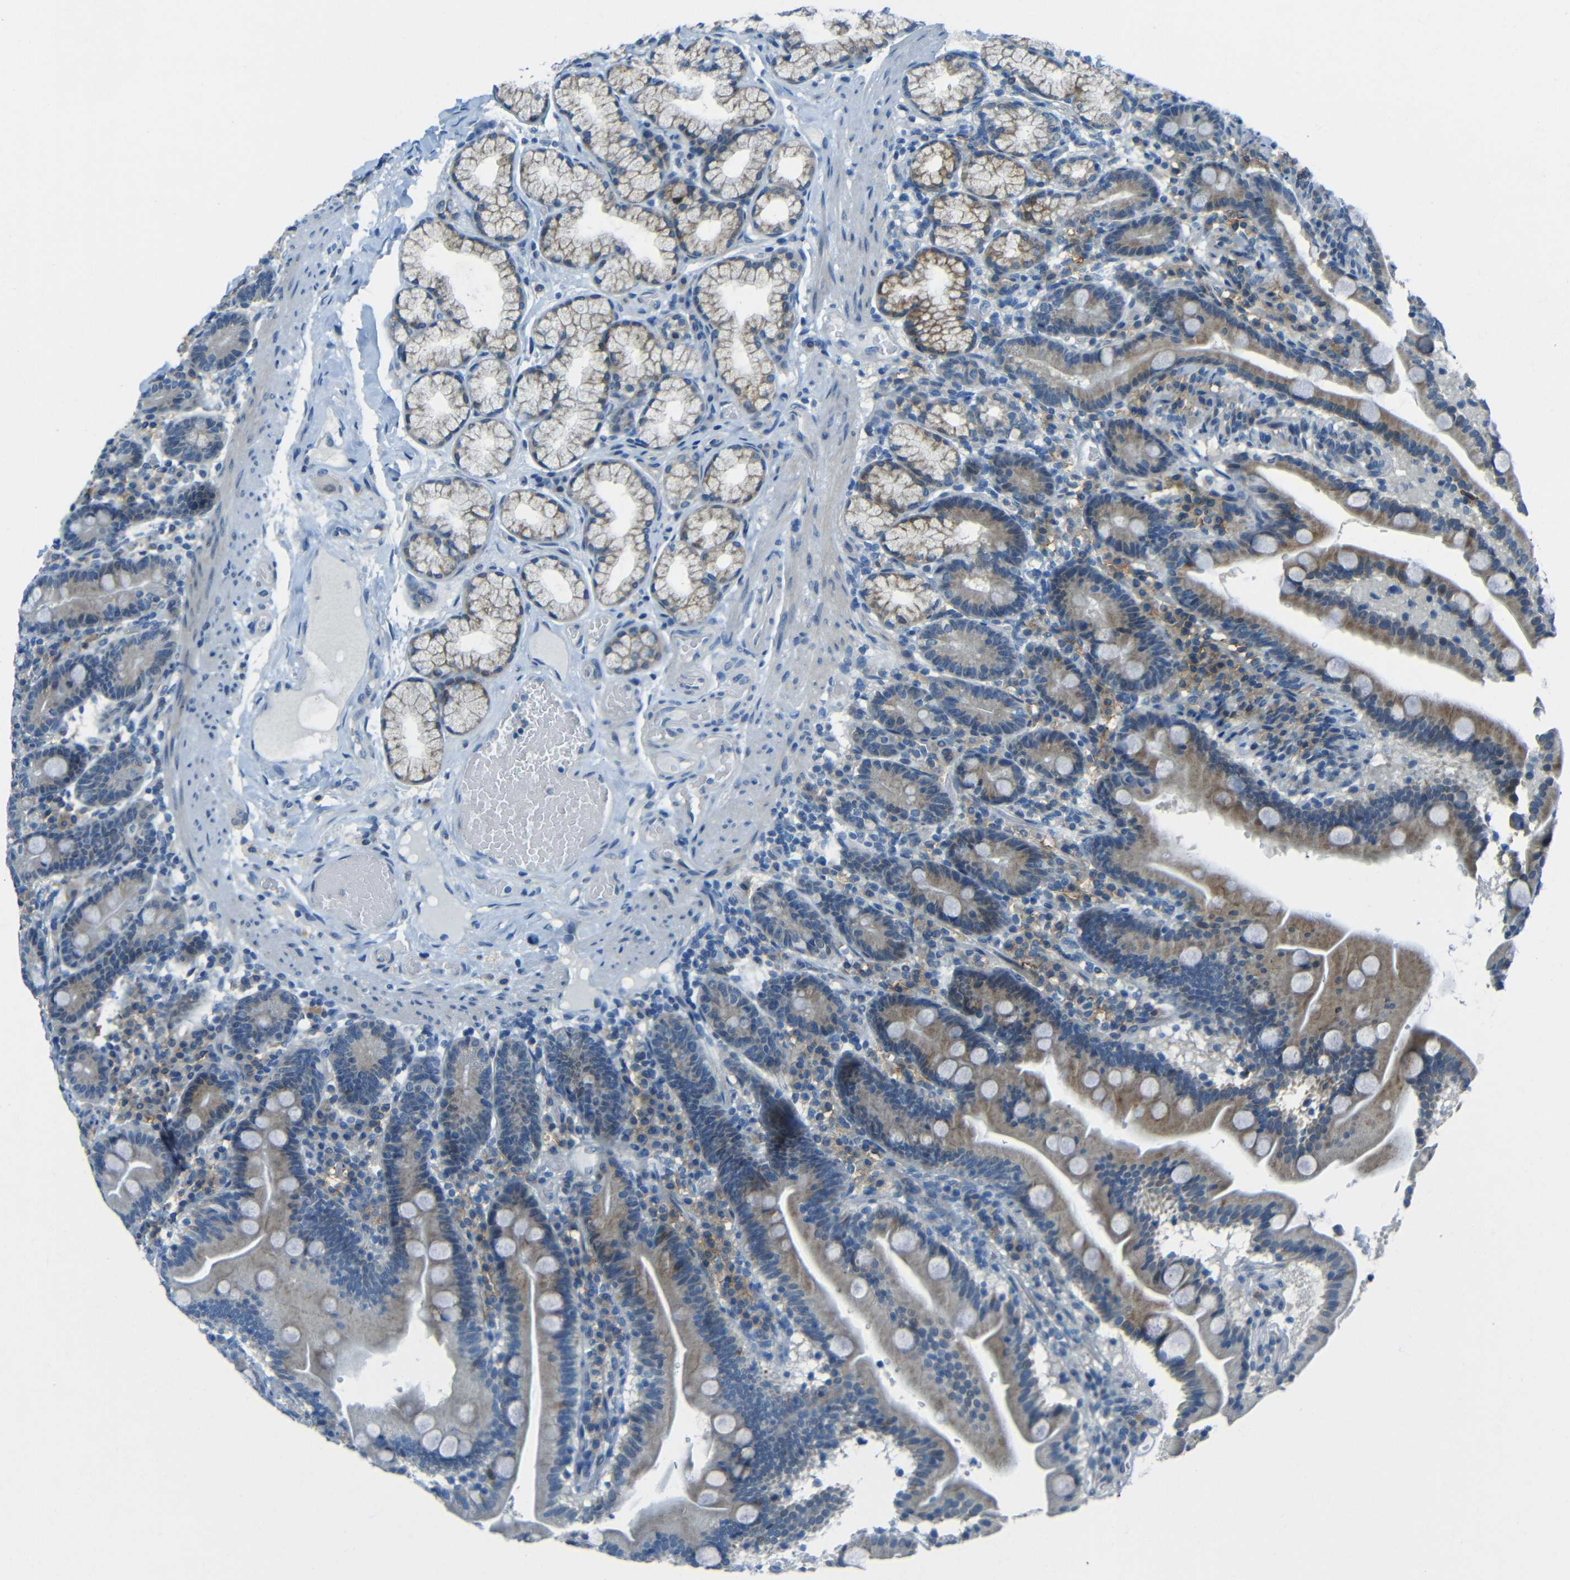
{"staining": {"intensity": "moderate", "quantity": "25%-75%", "location": "cytoplasmic/membranous"}, "tissue": "duodenum", "cell_type": "Glandular cells", "image_type": "normal", "snomed": [{"axis": "morphology", "description": "Normal tissue, NOS"}, {"axis": "topography", "description": "Duodenum"}], "caption": "Protein expression analysis of unremarkable duodenum demonstrates moderate cytoplasmic/membranous expression in approximately 25%-75% of glandular cells.", "gene": "ANKRD22", "patient": {"sex": "male", "age": 54}}